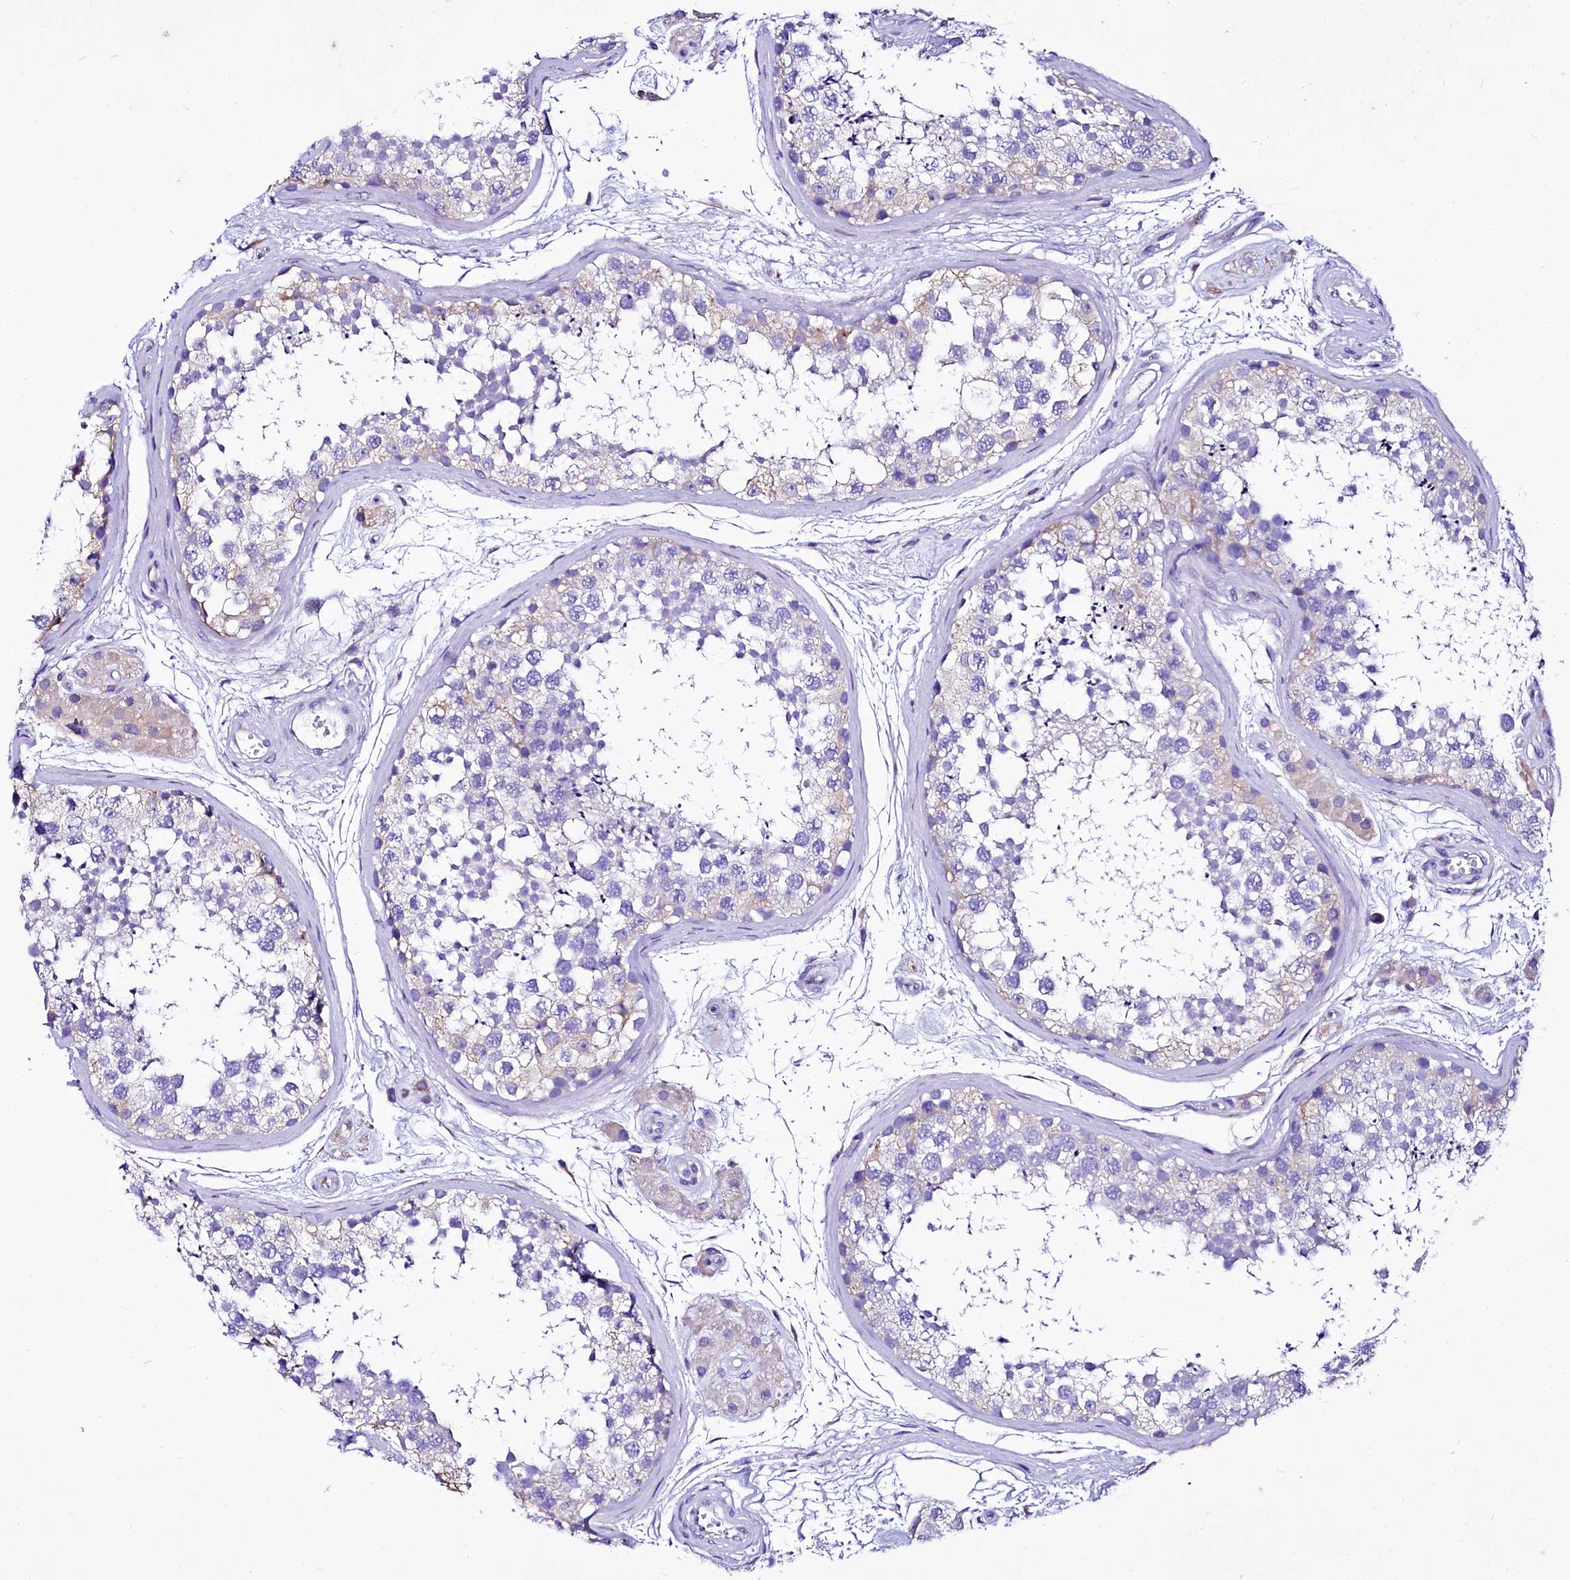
{"staining": {"intensity": "weak", "quantity": "<25%", "location": "cytoplasmic/membranous"}, "tissue": "testis", "cell_type": "Cells in seminiferous ducts", "image_type": "normal", "snomed": [{"axis": "morphology", "description": "Normal tissue, NOS"}, {"axis": "topography", "description": "Testis"}], "caption": "Immunohistochemistry of normal testis shows no expression in cells in seminiferous ducts. (Brightfield microscopy of DAB IHC at high magnification).", "gene": "A2ML1", "patient": {"sex": "male", "age": 56}}